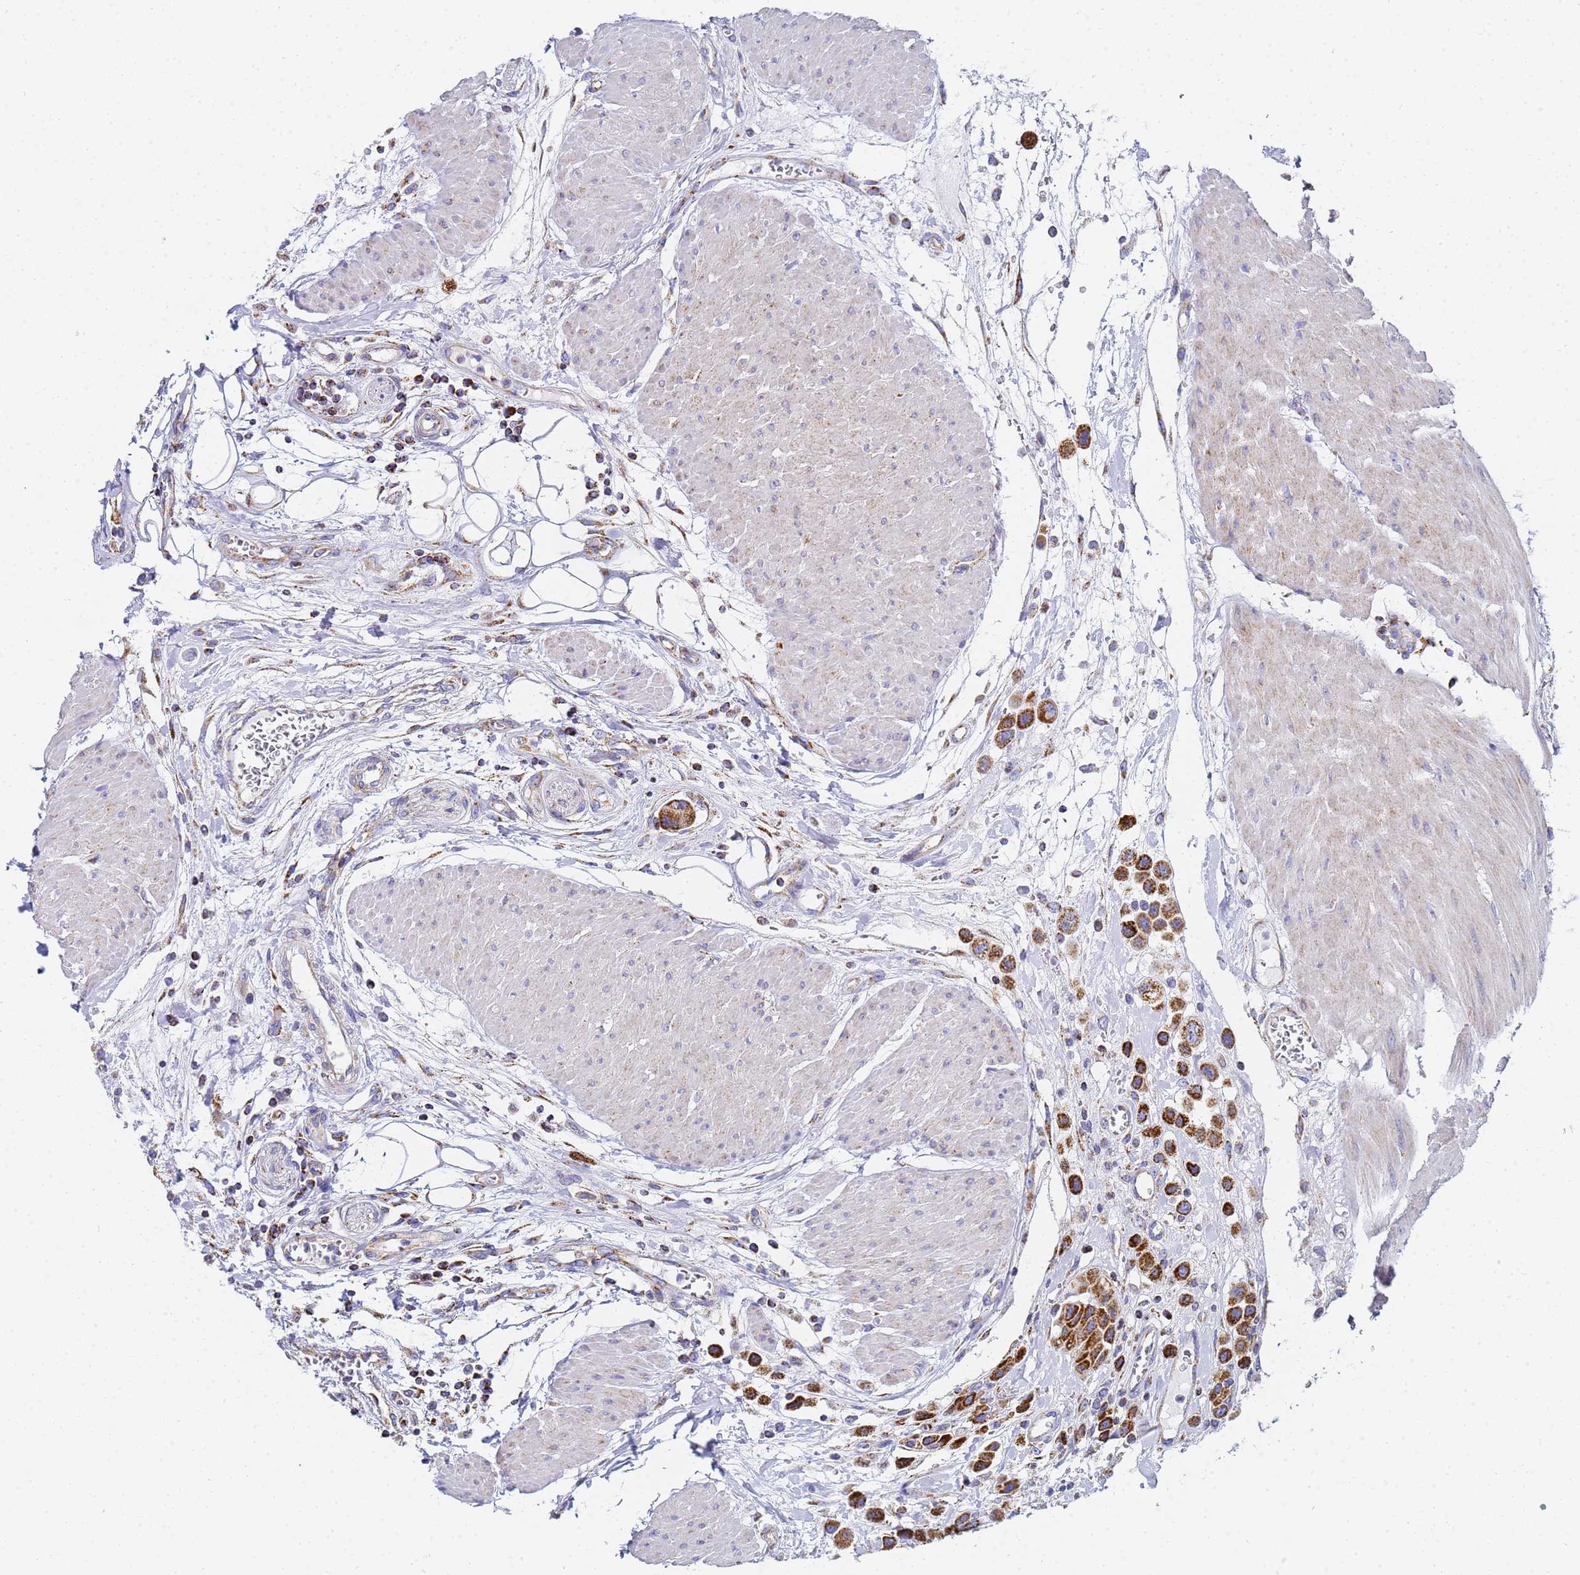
{"staining": {"intensity": "strong", "quantity": ">75%", "location": "cytoplasmic/membranous"}, "tissue": "urothelial cancer", "cell_type": "Tumor cells", "image_type": "cancer", "snomed": [{"axis": "morphology", "description": "Urothelial carcinoma, High grade"}, {"axis": "topography", "description": "Urinary bladder"}], "caption": "DAB (3,3'-diaminobenzidine) immunohistochemical staining of urothelial cancer exhibits strong cytoplasmic/membranous protein positivity in approximately >75% of tumor cells.", "gene": "CNIH4", "patient": {"sex": "male", "age": 50}}